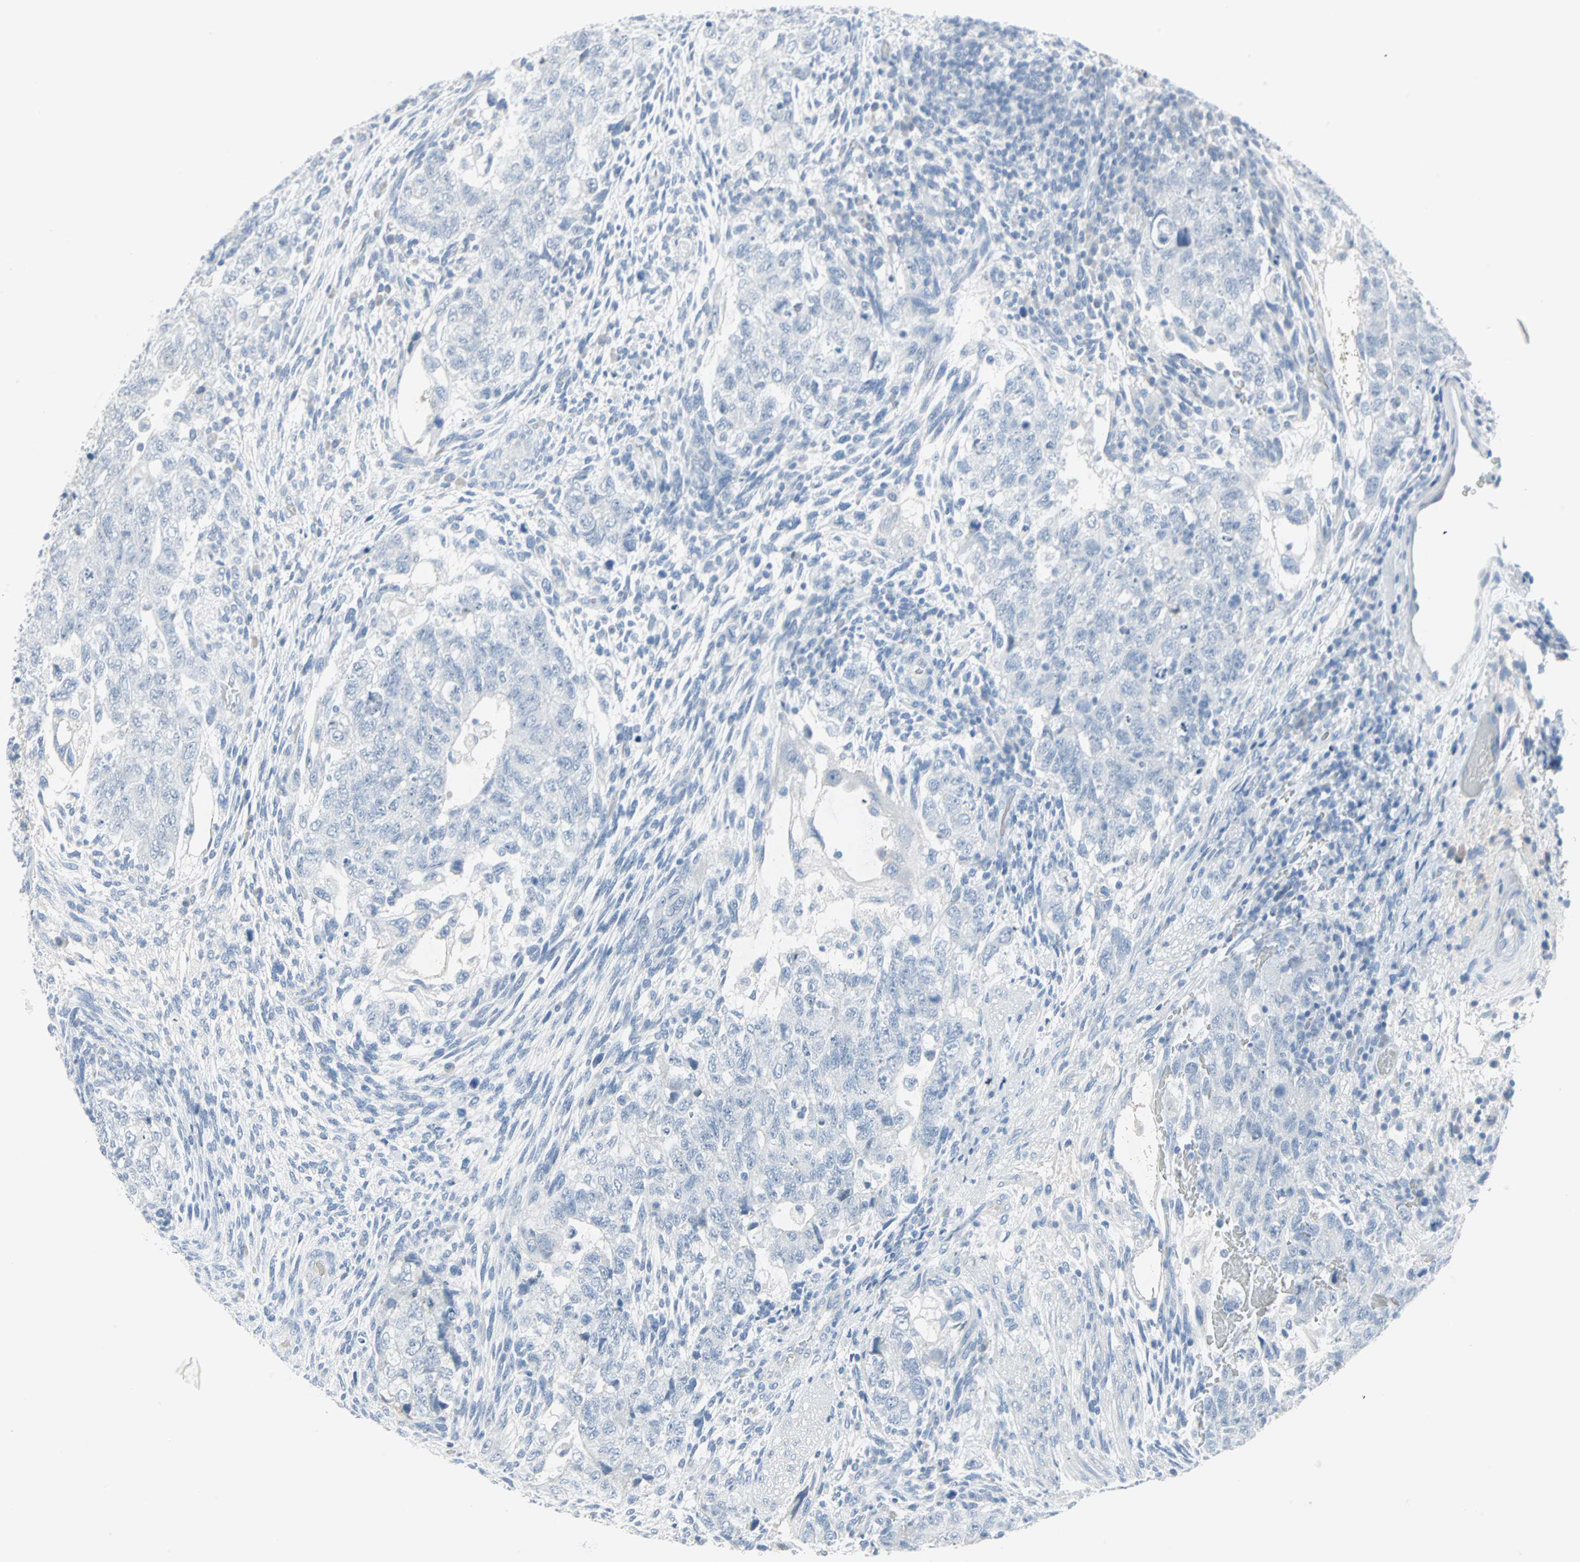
{"staining": {"intensity": "negative", "quantity": "none", "location": "none"}, "tissue": "testis cancer", "cell_type": "Tumor cells", "image_type": "cancer", "snomed": [{"axis": "morphology", "description": "Normal tissue, NOS"}, {"axis": "morphology", "description": "Carcinoma, Embryonal, NOS"}, {"axis": "topography", "description": "Testis"}], "caption": "Tumor cells show no significant protein staining in testis embryonal carcinoma. The staining is performed using DAB (3,3'-diaminobenzidine) brown chromogen with nuclei counter-stained in using hematoxylin.", "gene": "STX1A", "patient": {"sex": "male", "age": 36}}